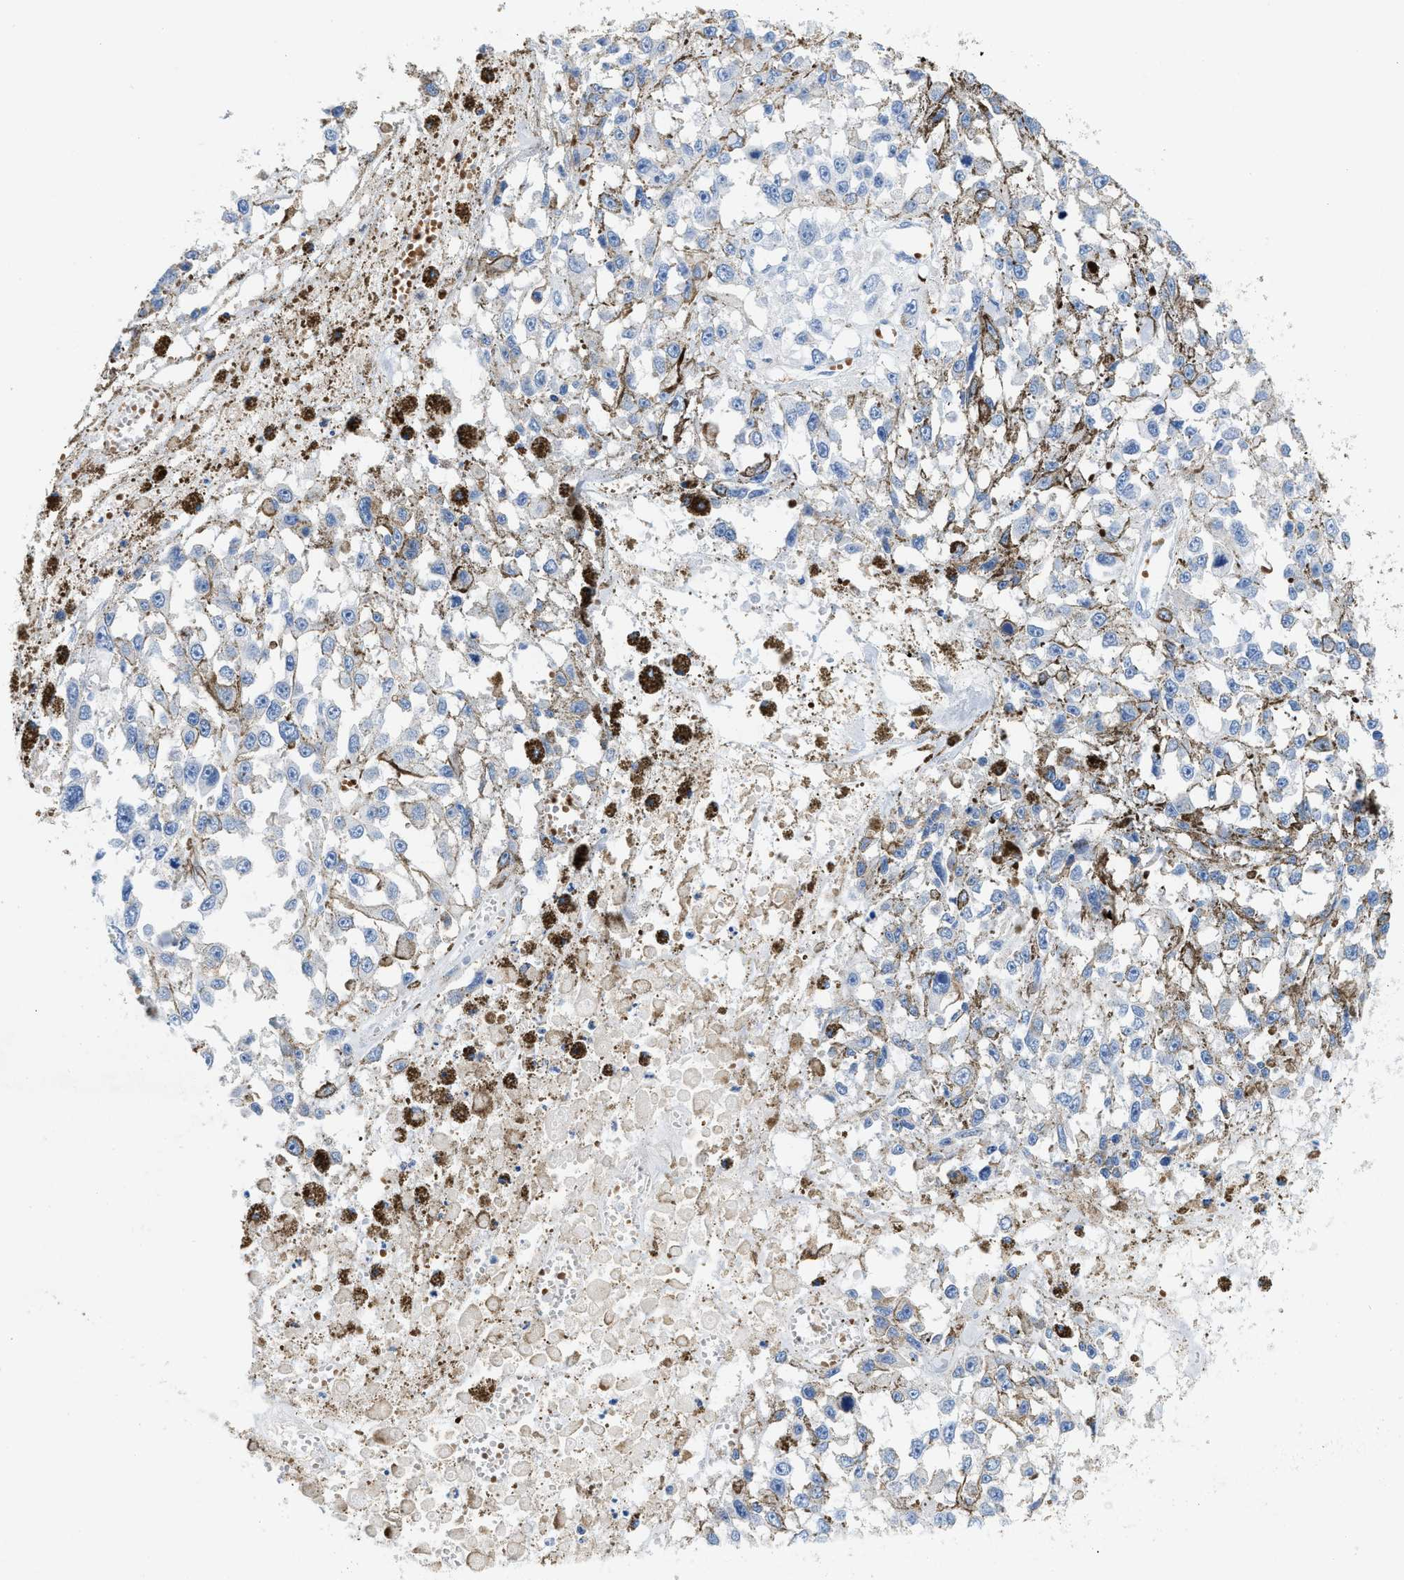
{"staining": {"intensity": "negative", "quantity": "none", "location": "none"}, "tissue": "melanoma", "cell_type": "Tumor cells", "image_type": "cancer", "snomed": [{"axis": "morphology", "description": "Malignant melanoma, Metastatic site"}, {"axis": "topography", "description": "Lymph node"}], "caption": "This is an IHC micrograph of human malignant melanoma (metastatic site). There is no positivity in tumor cells.", "gene": "BPGM", "patient": {"sex": "male", "age": 59}}